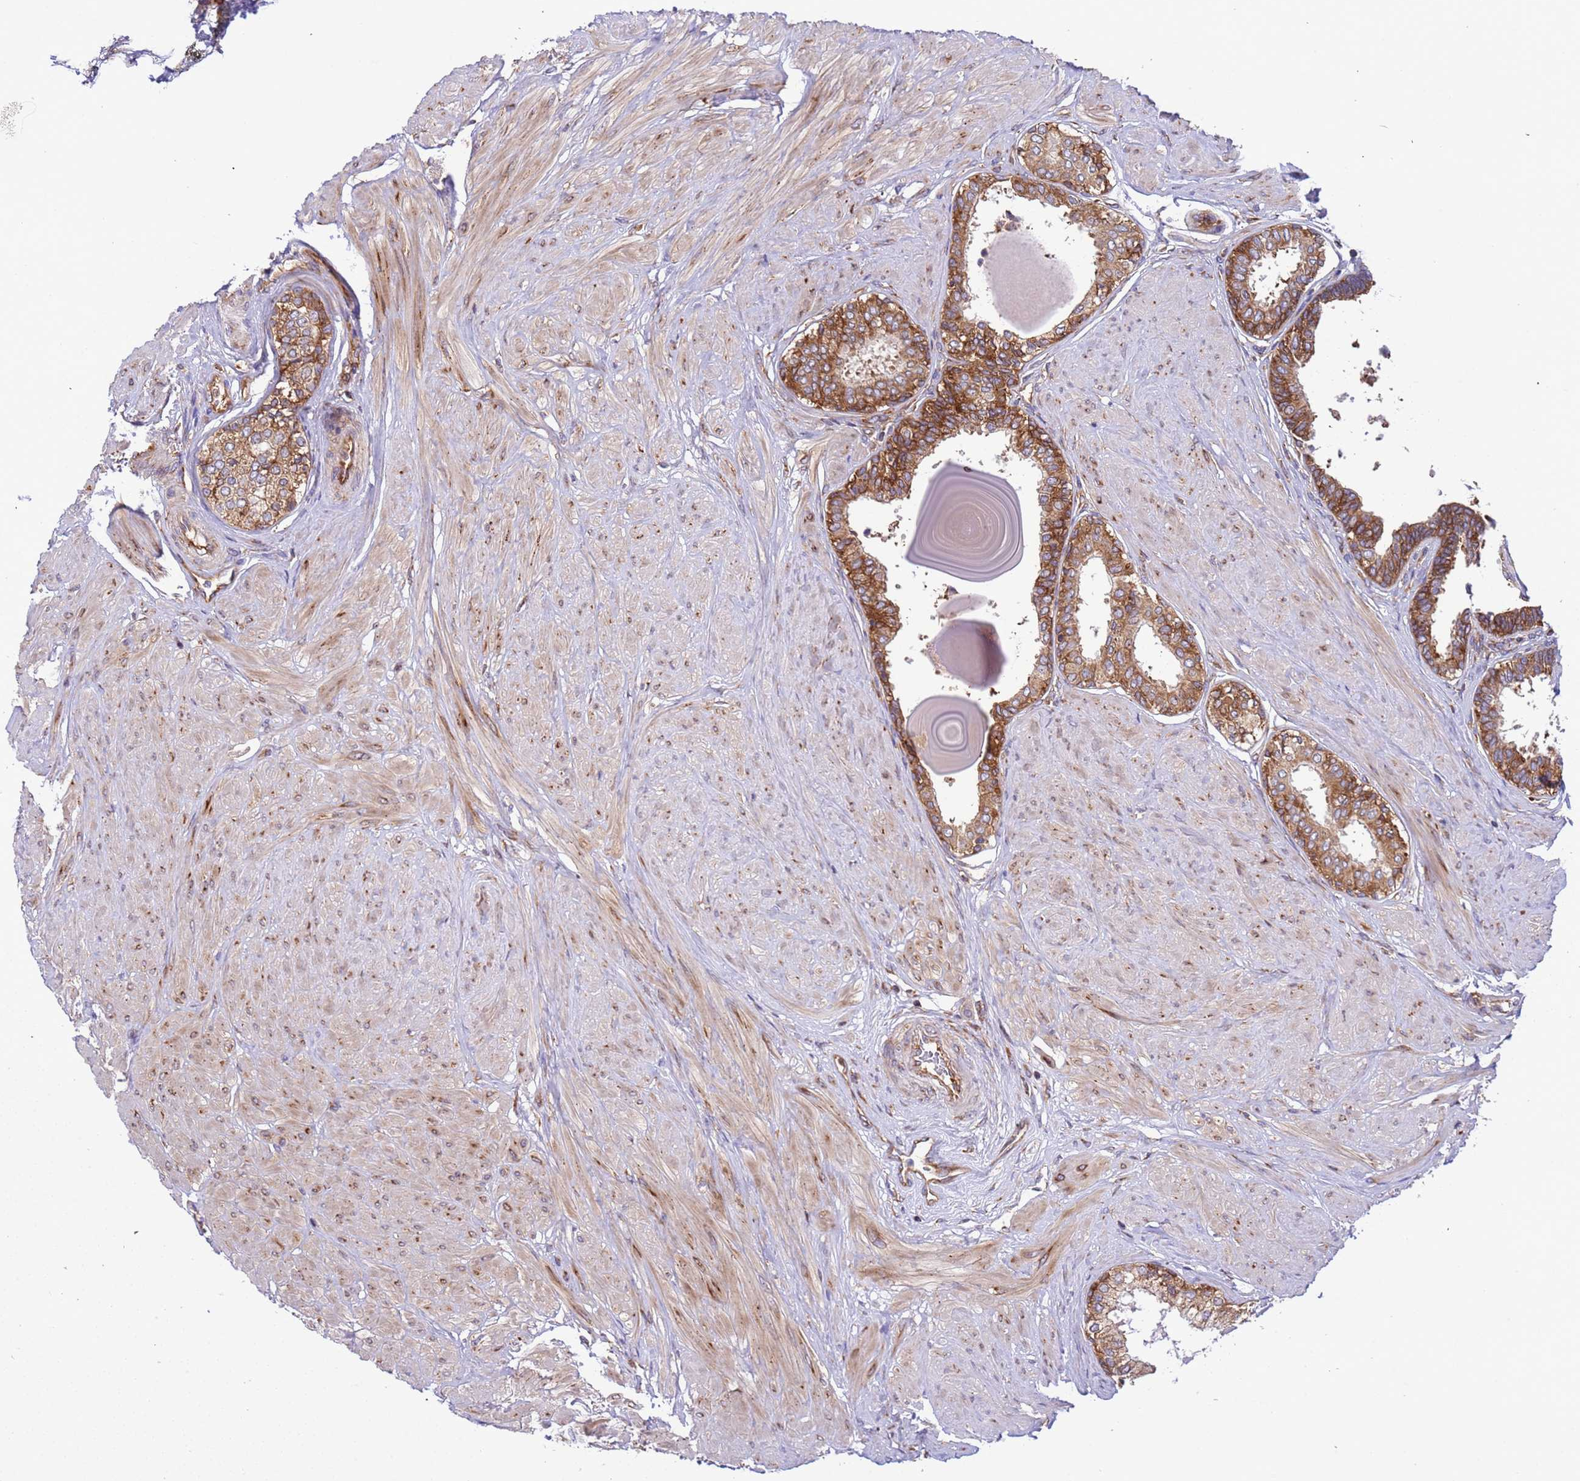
{"staining": {"intensity": "strong", "quantity": "25%-75%", "location": "cytoplasmic/membranous"}, "tissue": "prostate", "cell_type": "Glandular cells", "image_type": "normal", "snomed": [{"axis": "morphology", "description": "Normal tissue, NOS"}, {"axis": "topography", "description": "Prostate"}], "caption": "Glandular cells demonstrate strong cytoplasmic/membranous positivity in about 25%-75% of cells in normal prostate.", "gene": "RPL36", "patient": {"sex": "male", "age": 48}}